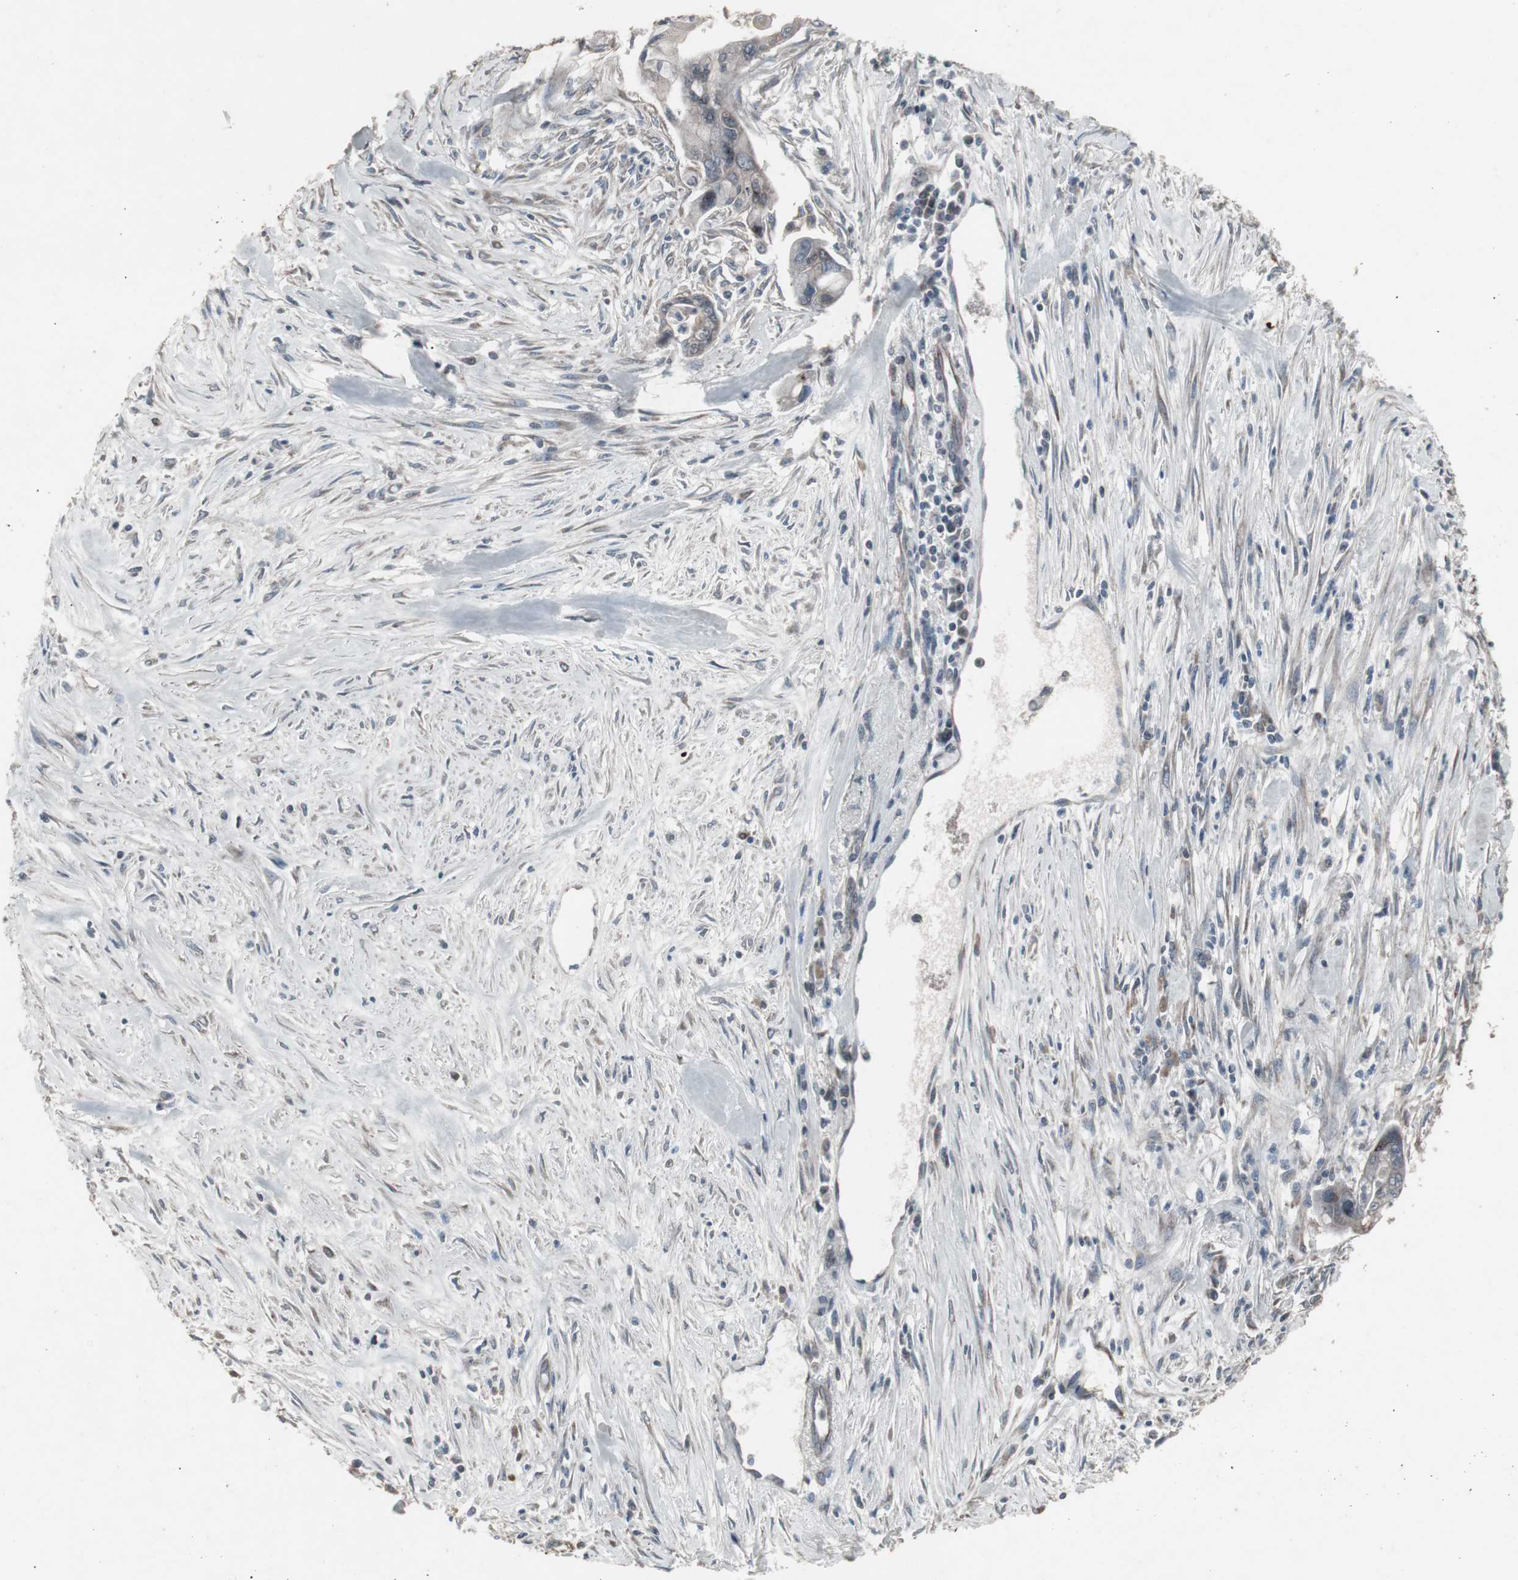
{"staining": {"intensity": "weak", "quantity": "<25%", "location": "cytoplasmic/membranous"}, "tissue": "pancreatic cancer", "cell_type": "Tumor cells", "image_type": "cancer", "snomed": [{"axis": "morphology", "description": "Adenocarcinoma, NOS"}, {"axis": "topography", "description": "Pancreas"}], "caption": "The photomicrograph demonstrates no staining of tumor cells in pancreatic cancer (adenocarcinoma).", "gene": "SSTR2", "patient": {"sex": "male", "age": 70}}